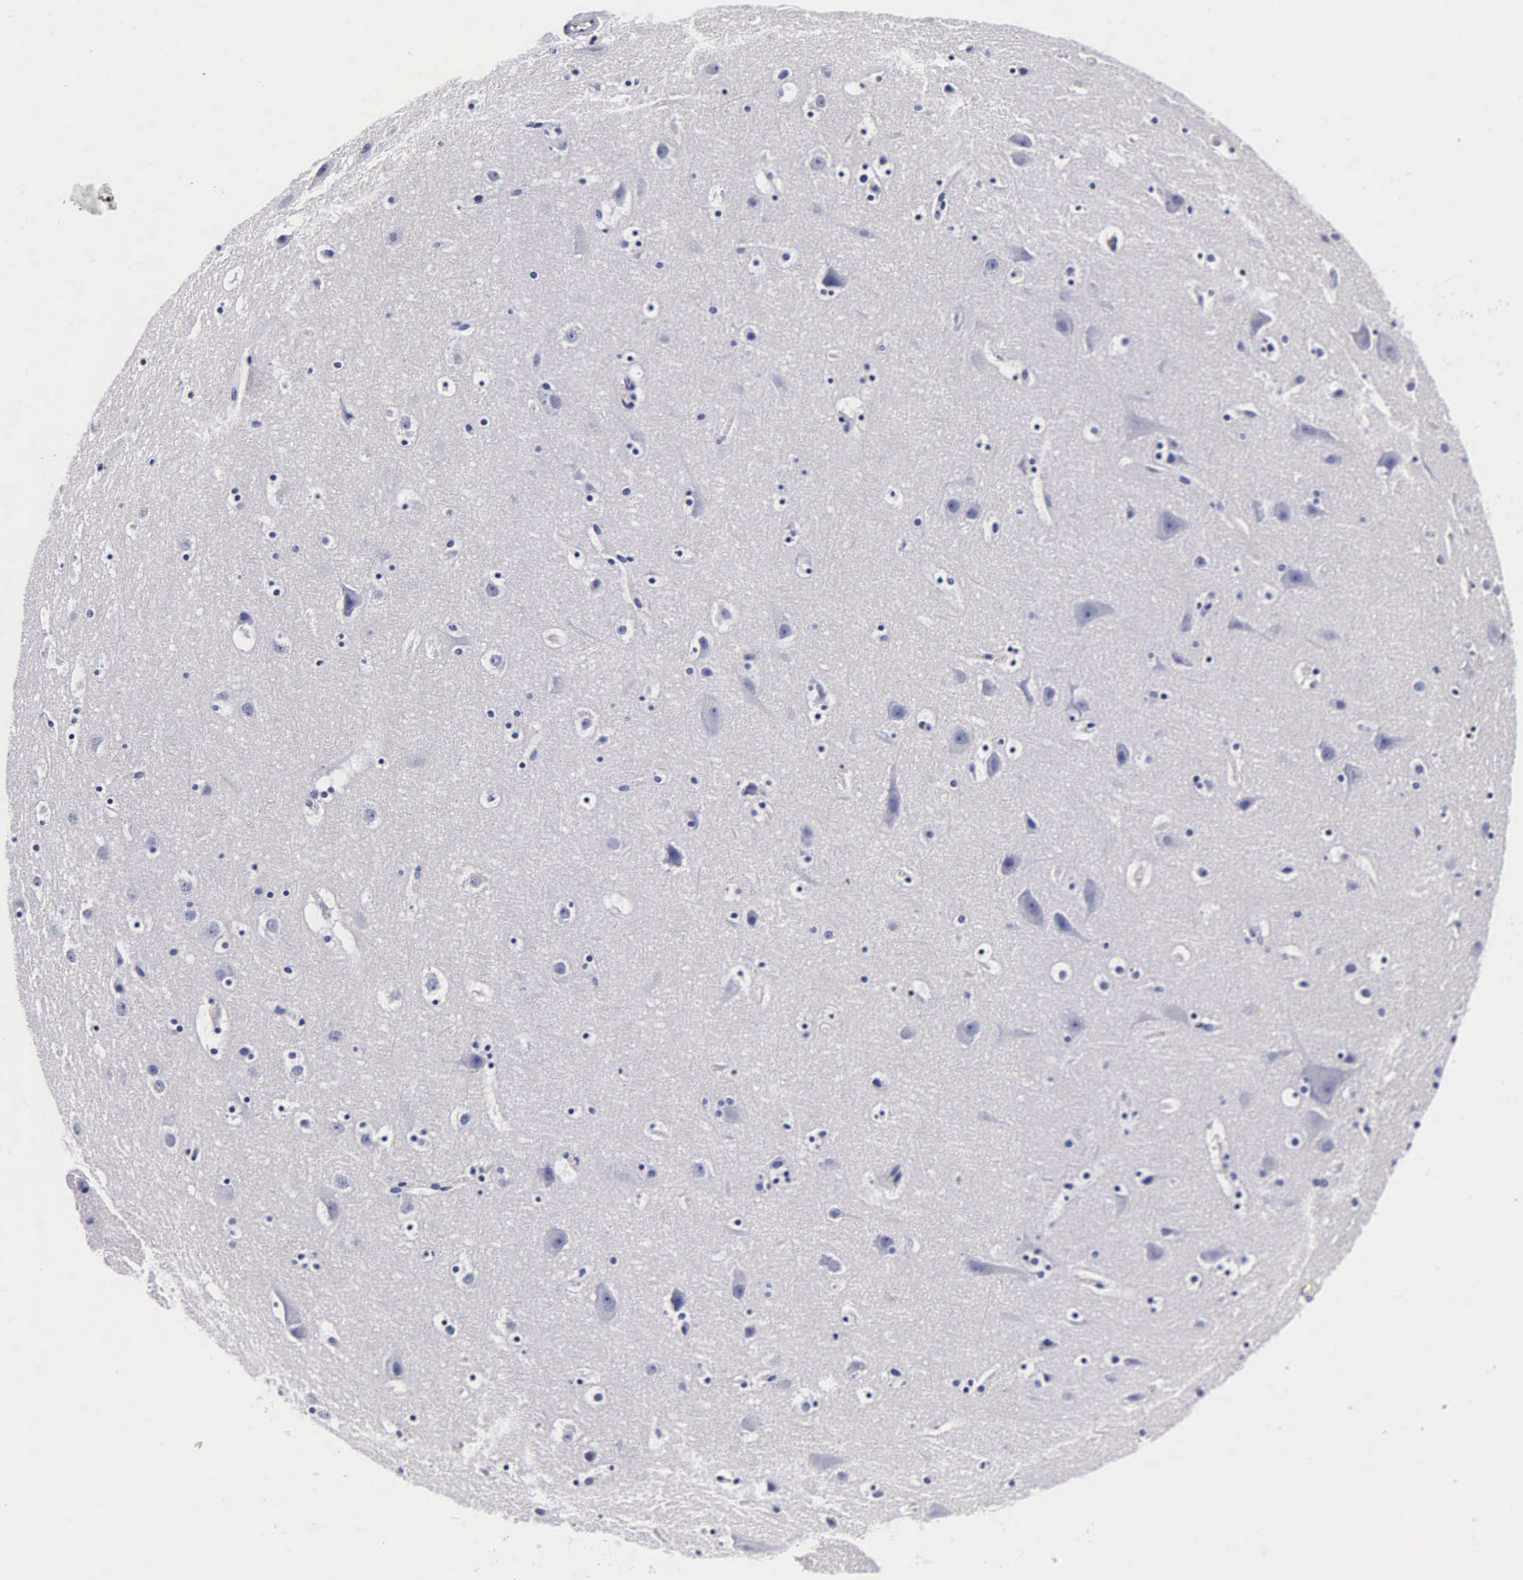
{"staining": {"intensity": "negative", "quantity": "none", "location": "none"}, "tissue": "cerebral cortex", "cell_type": "Endothelial cells", "image_type": "normal", "snomed": [{"axis": "morphology", "description": "Normal tissue, NOS"}, {"axis": "topography", "description": "Cerebral cortex"}], "caption": "IHC histopathology image of normal cerebral cortex stained for a protein (brown), which demonstrates no expression in endothelial cells.", "gene": "INS", "patient": {"sex": "male", "age": 45}}